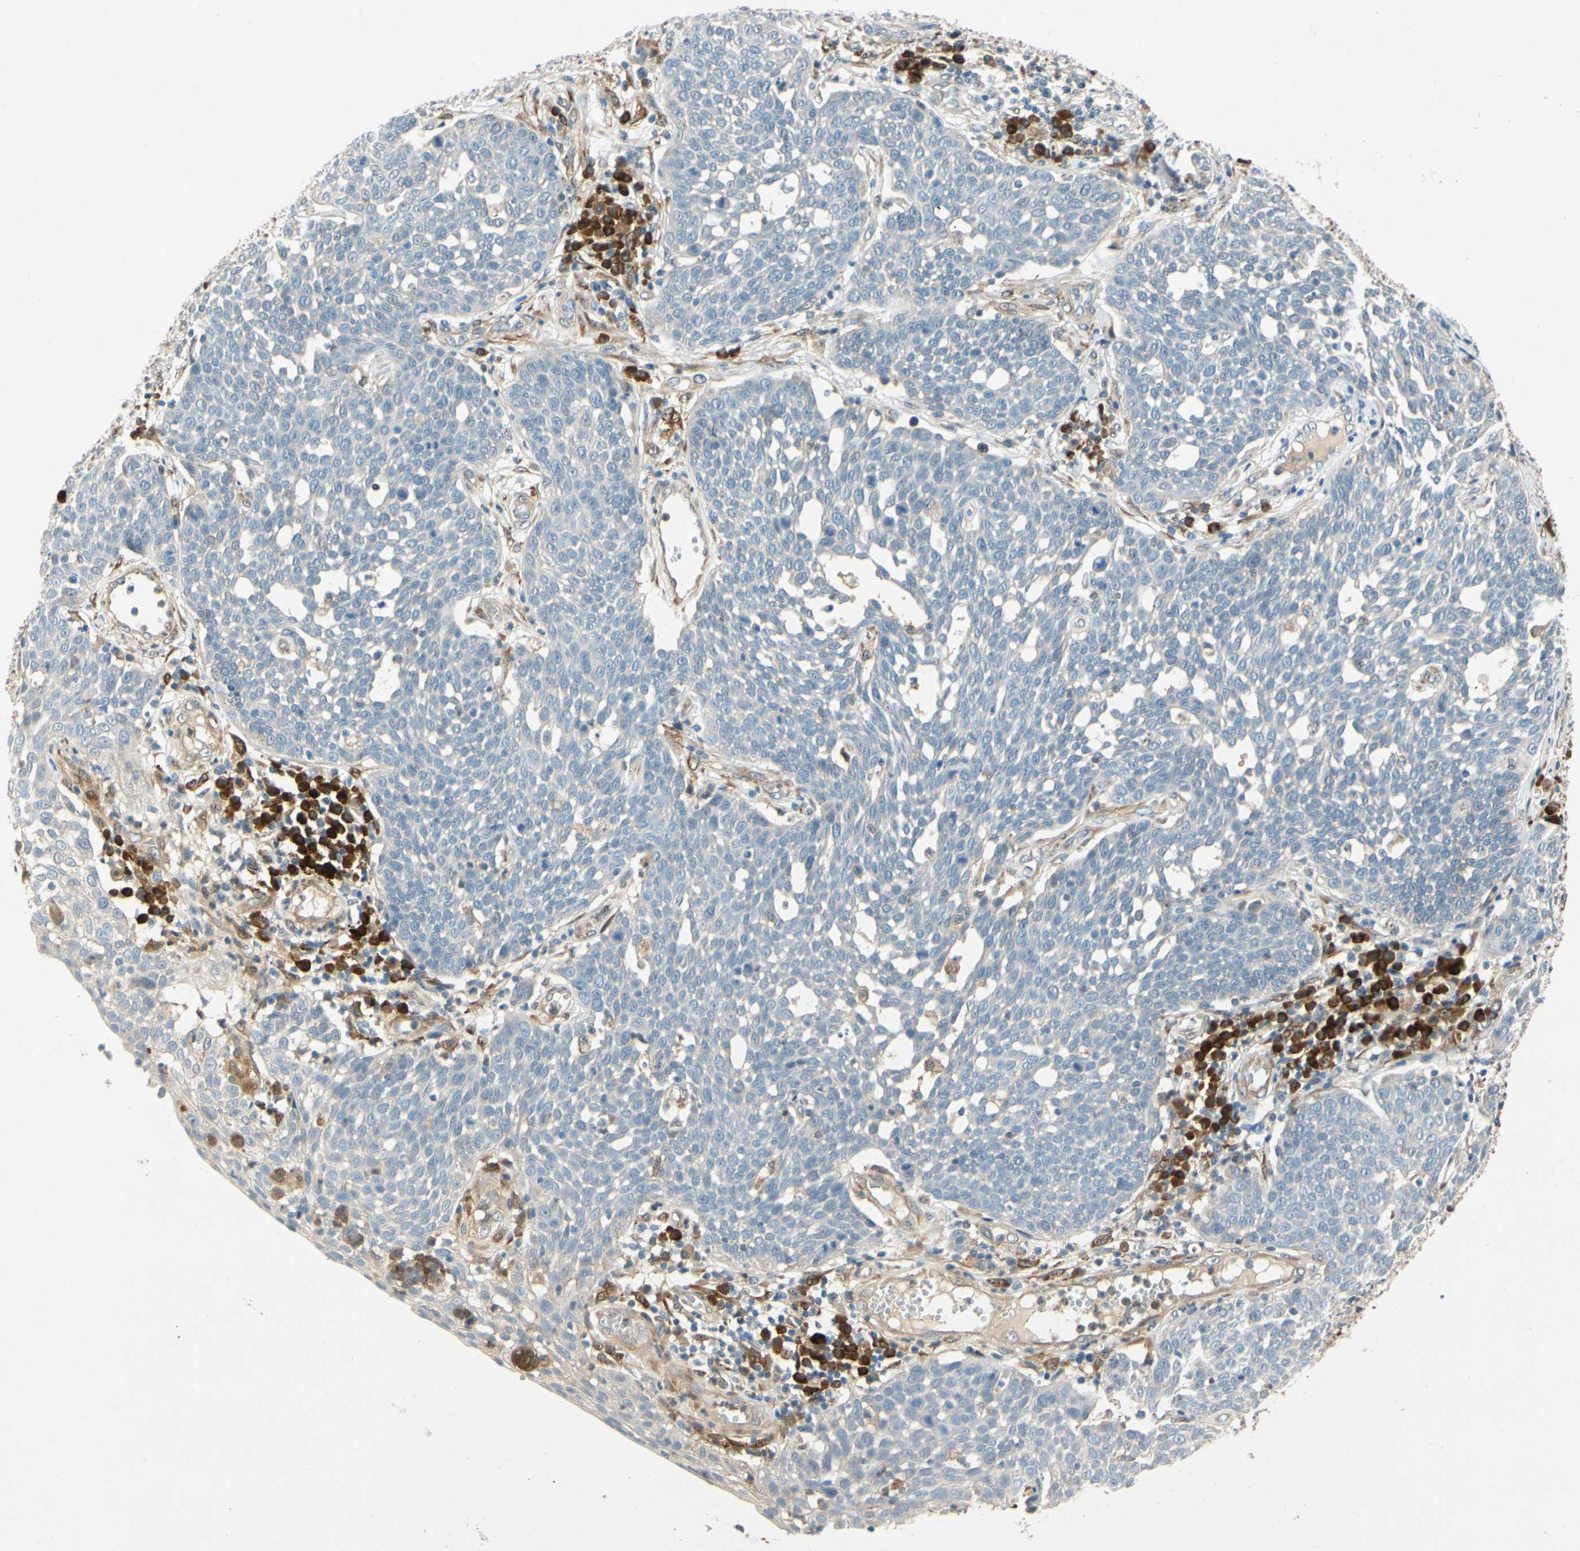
{"staining": {"intensity": "negative", "quantity": "none", "location": "none"}, "tissue": "cervical cancer", "cell_type": "Tumor cells", "image_type": "cancer", "snomed": [{"axis": "morphology", "description": "Squamous cell carcinoma, NOS"}, {"axis": "topography", "description": "Cervix"}], "caption": "A histopathology image of human cervical squamous cell carcinoma is negative for staining in tumor cells.", "gene": "WIPI1", "patient": {"sex": "female", "age": 34}}